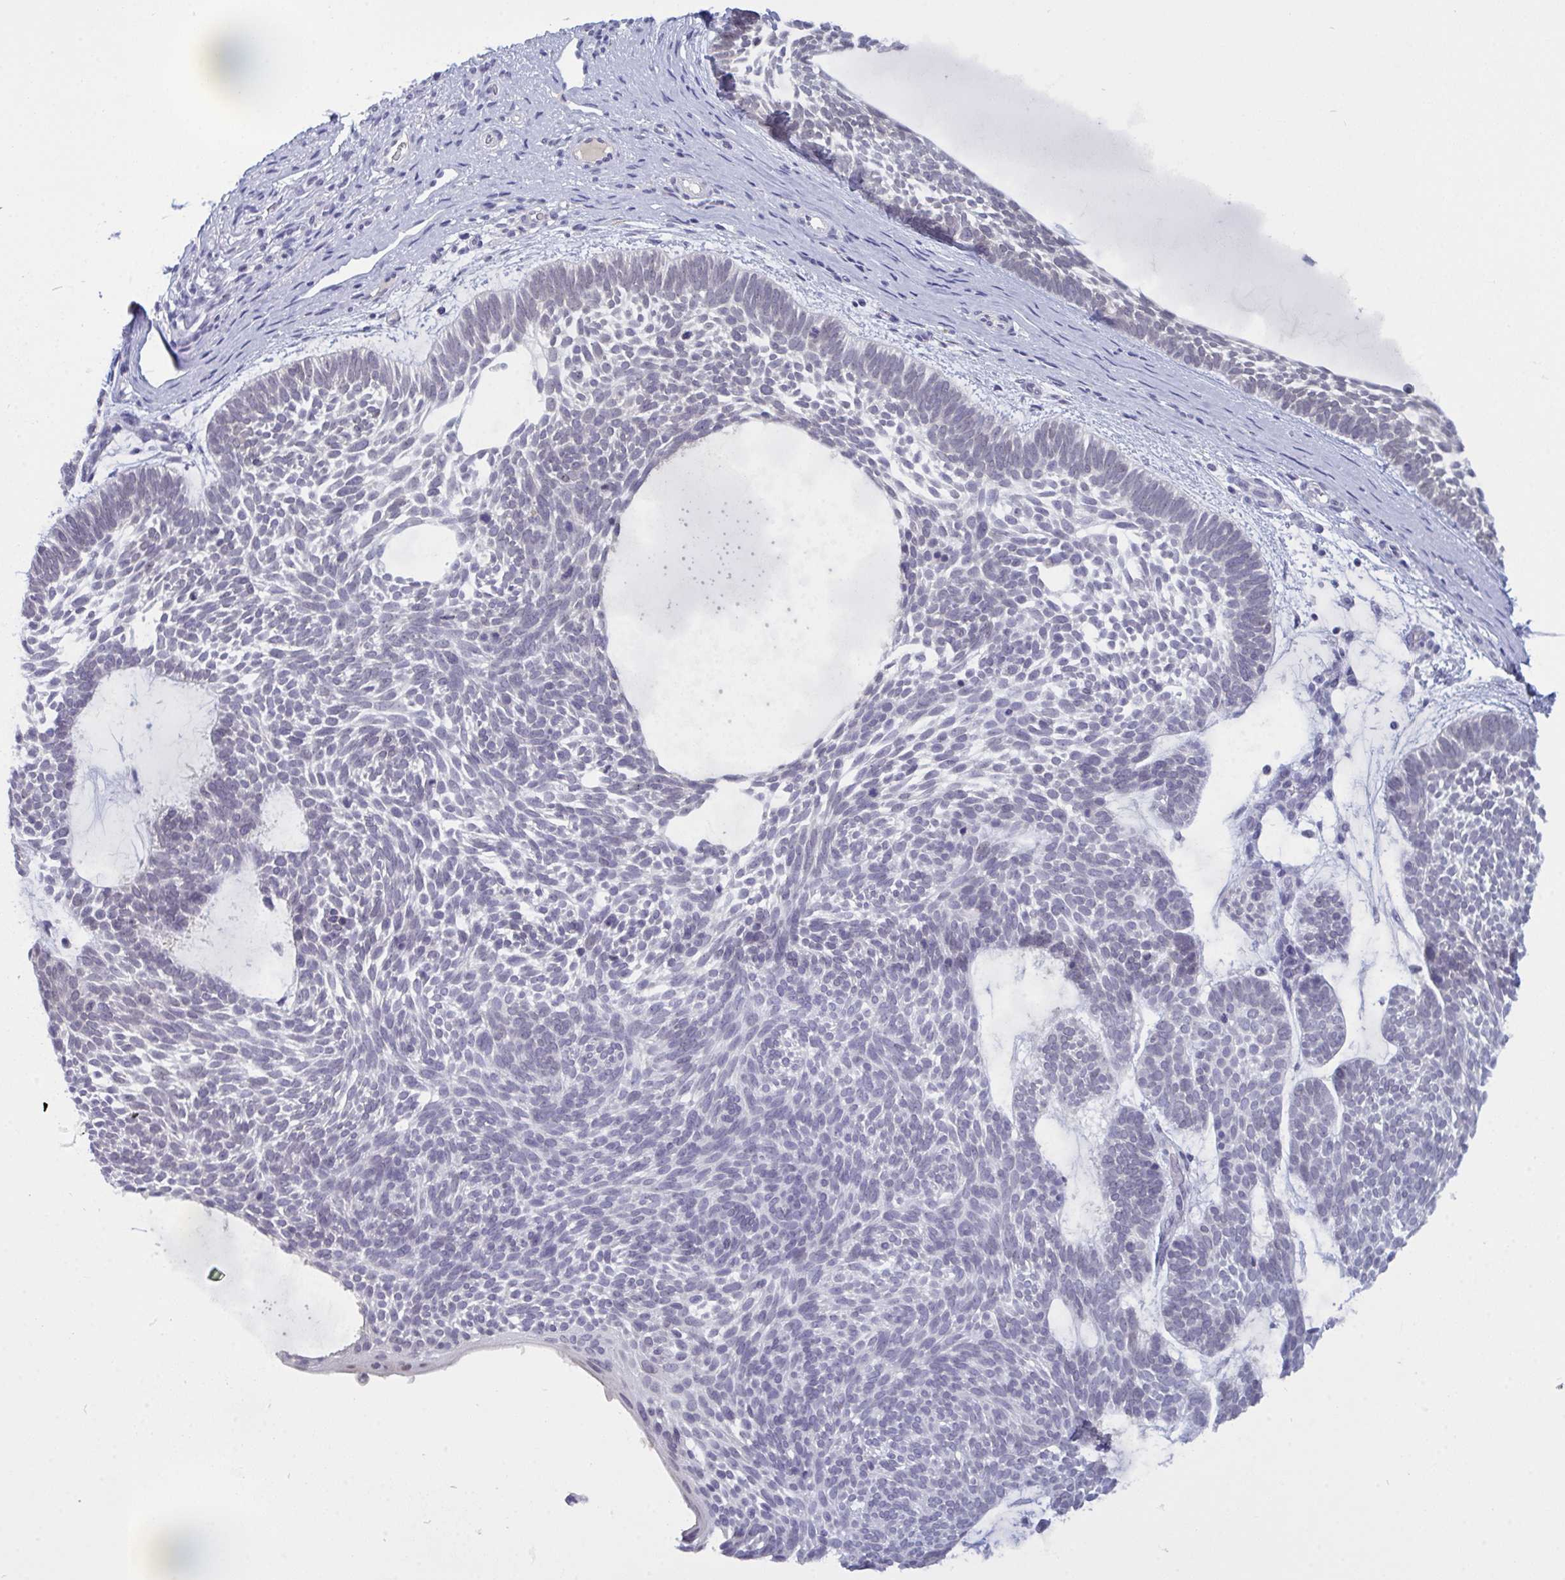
{"staining": {"intensity": "negative", "quantity": "none", "location": "none"}, "tissue": "skin cancer", "cell_type": "Tumor cells", "image_type": "cancer", "snomed": [{"axis": "morphology", "description": "Basal cell carcinoma"}, {"axis": "topography", "description": "Skin"}, {"axis": "topography", "description": "Skin of face"}], "caption": "The image shows no staining of tumor cells in skin cancer. (Stains: DAB IHC with hematoxylin counter stain, Microscopy: brightfield microscopy at high magnification).", "gene": "SERPINB13", "patient": {"sex": "male", "age": 83}}